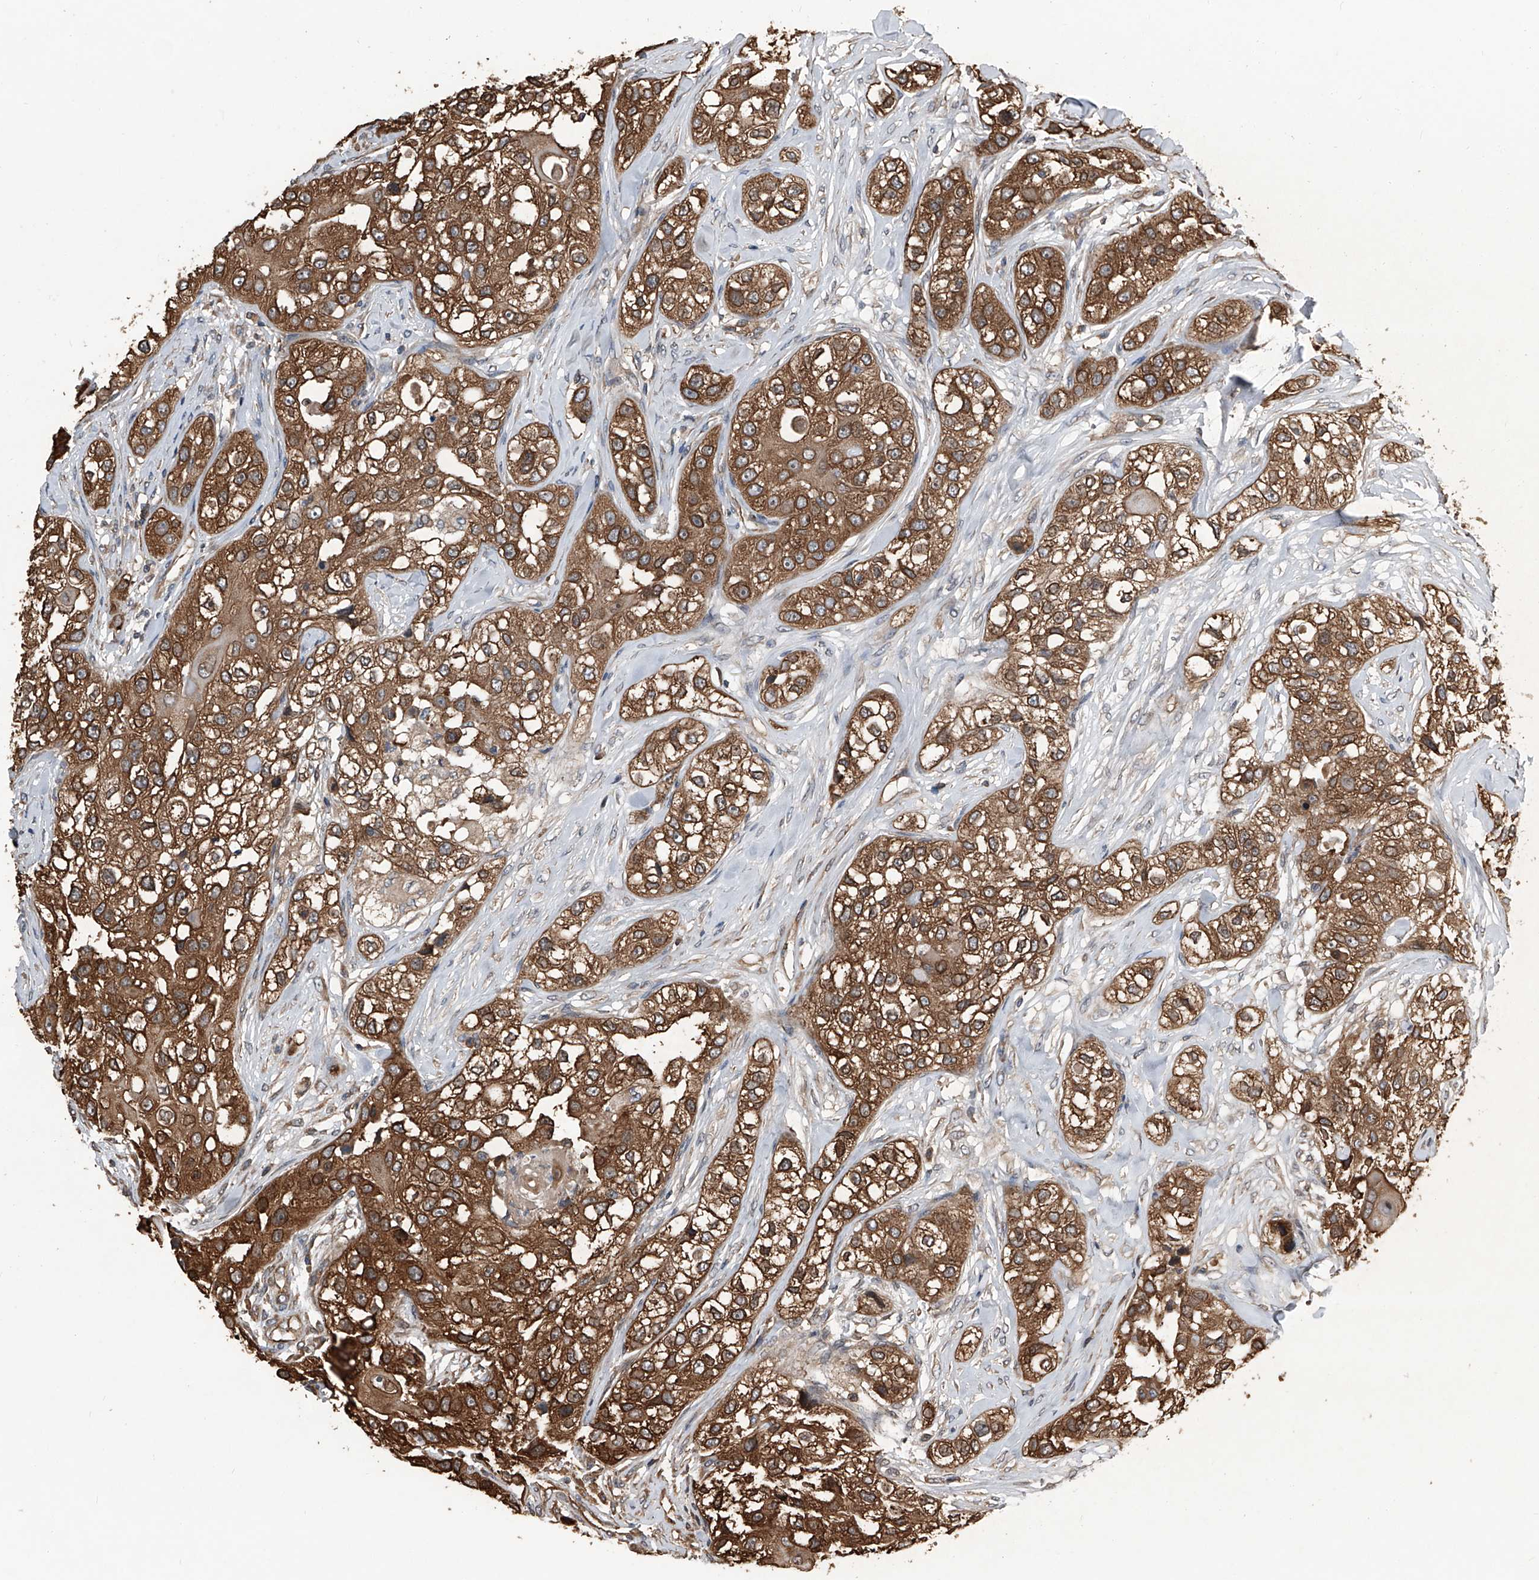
{"staining": {"intensity": "strong", "quantity": ">75%", "location": "cytoplasmic/membranous"}, "tissue": "head and neck cancer", "cell_type": "Tumor cells", "image_type": "cancer", "snomed": [{"axis": "morphology", "description": "Normal tissue, NOS"}, {"axis": "morphology", "description": "Squamous cell carcinoma, NOS"}, {"axis": "topography", "description": "Skeletal muscle"}, {"axis": "topography", "description": "Head-Neck"}], "caption": "Strong cytoplasmic/membranous protein positivity is appreciated in approximately >75% of tumor cells in head and neck squamous cell carcinoma. (DAB IHC with brightfield microscopy, high magnification).", "gene": "KCNJ2", "patient": {"sex": "male", "age": 51}}